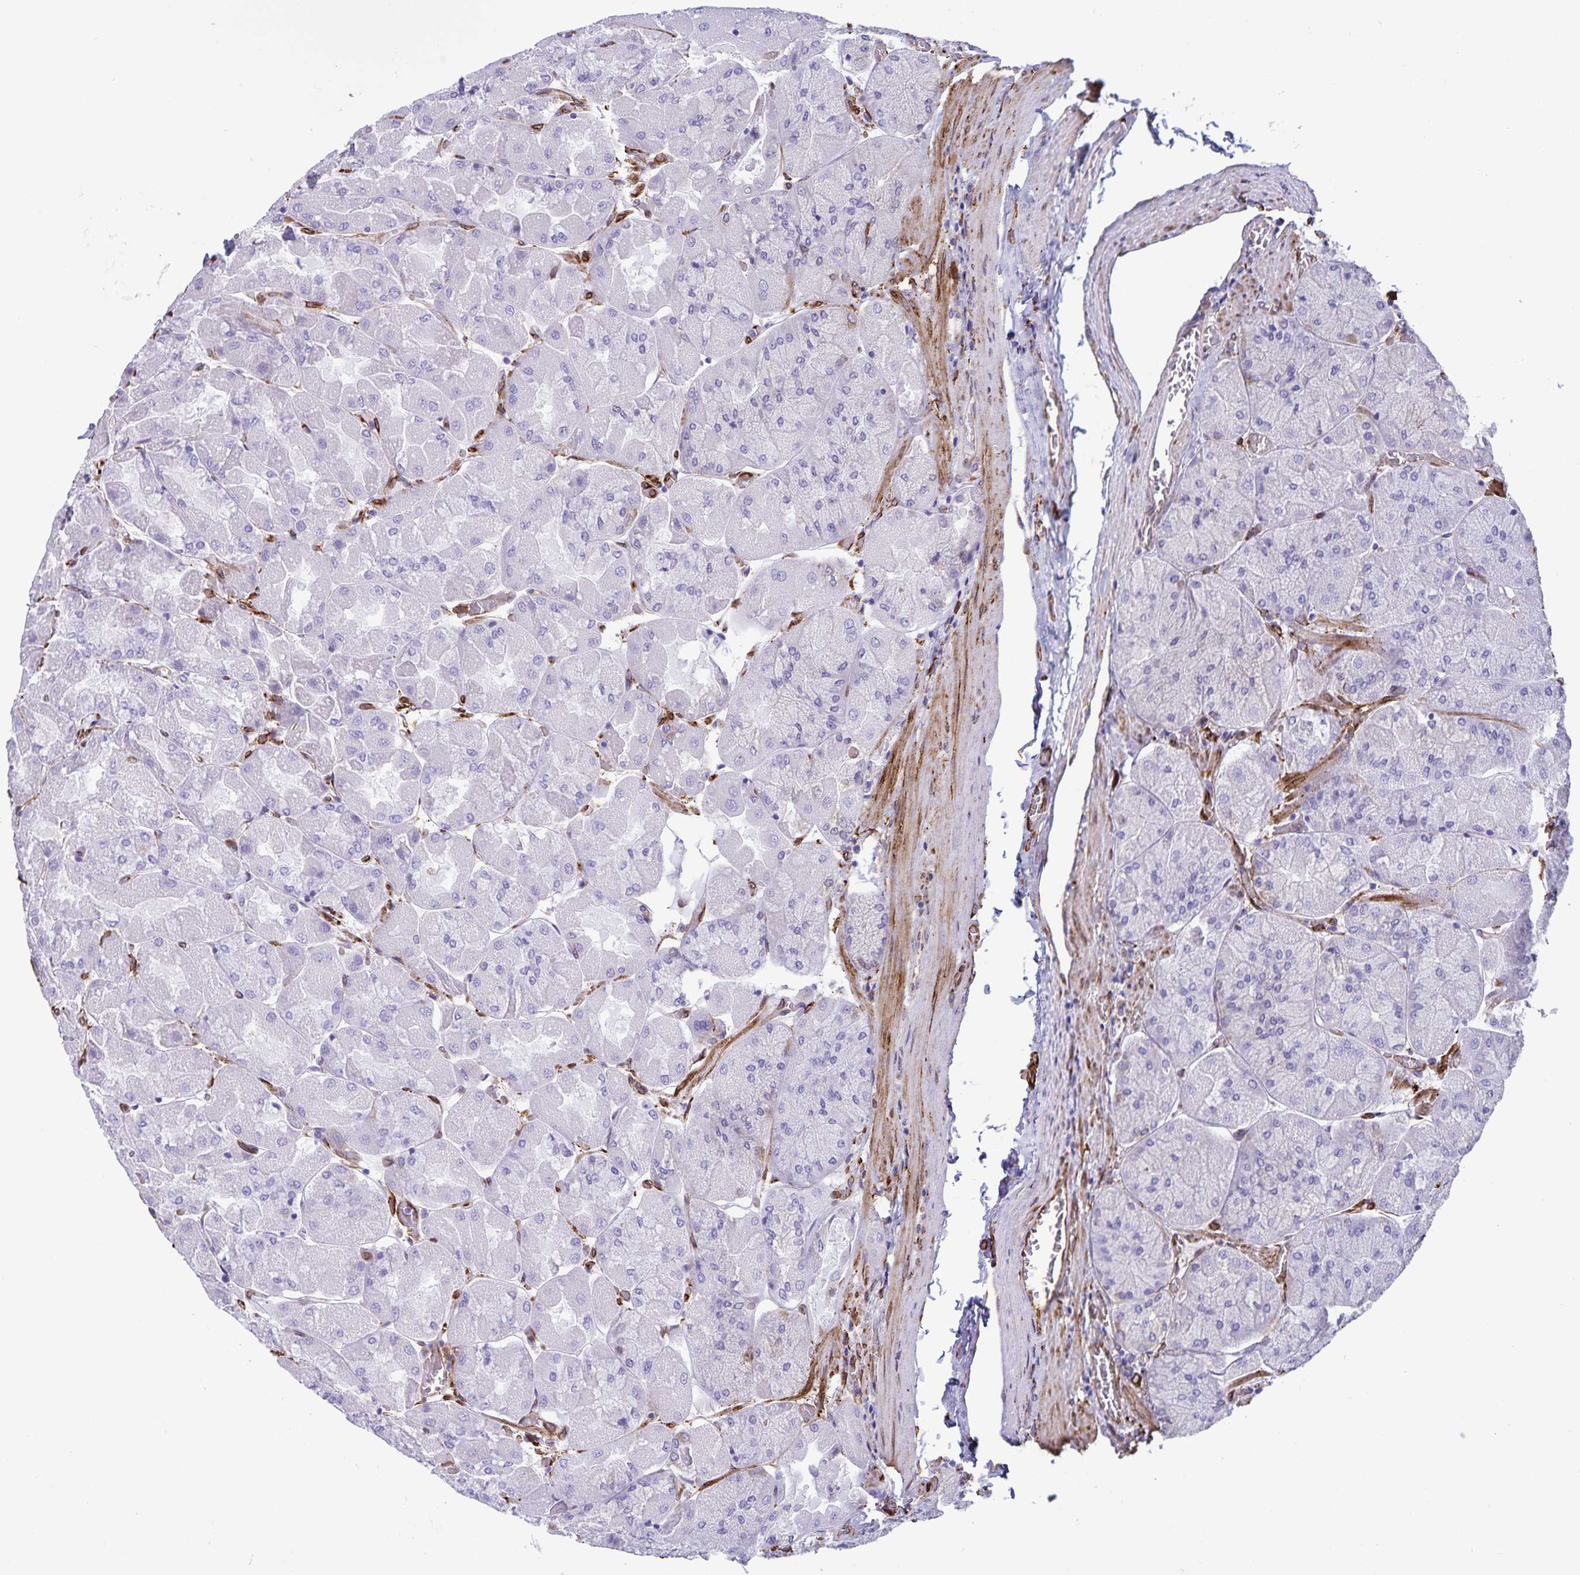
{"staining": {"intensity": "negative", "quantity": "none", "location": "none"}, "tissue": "stomach", "cell_type": "Glandular cells", "image_type": "normal", "snomed": [{"axis": "morphology", "description": "Normal tissue, NOS"}, {"axis": "topography", "description": "Stomach"}], "caption": "Immunohistochemical staining of normal stomach demonstrates no significant positivity in glandular cells.", "gene": "RCN1", "patient": {"sex": "female", "age": 61}}